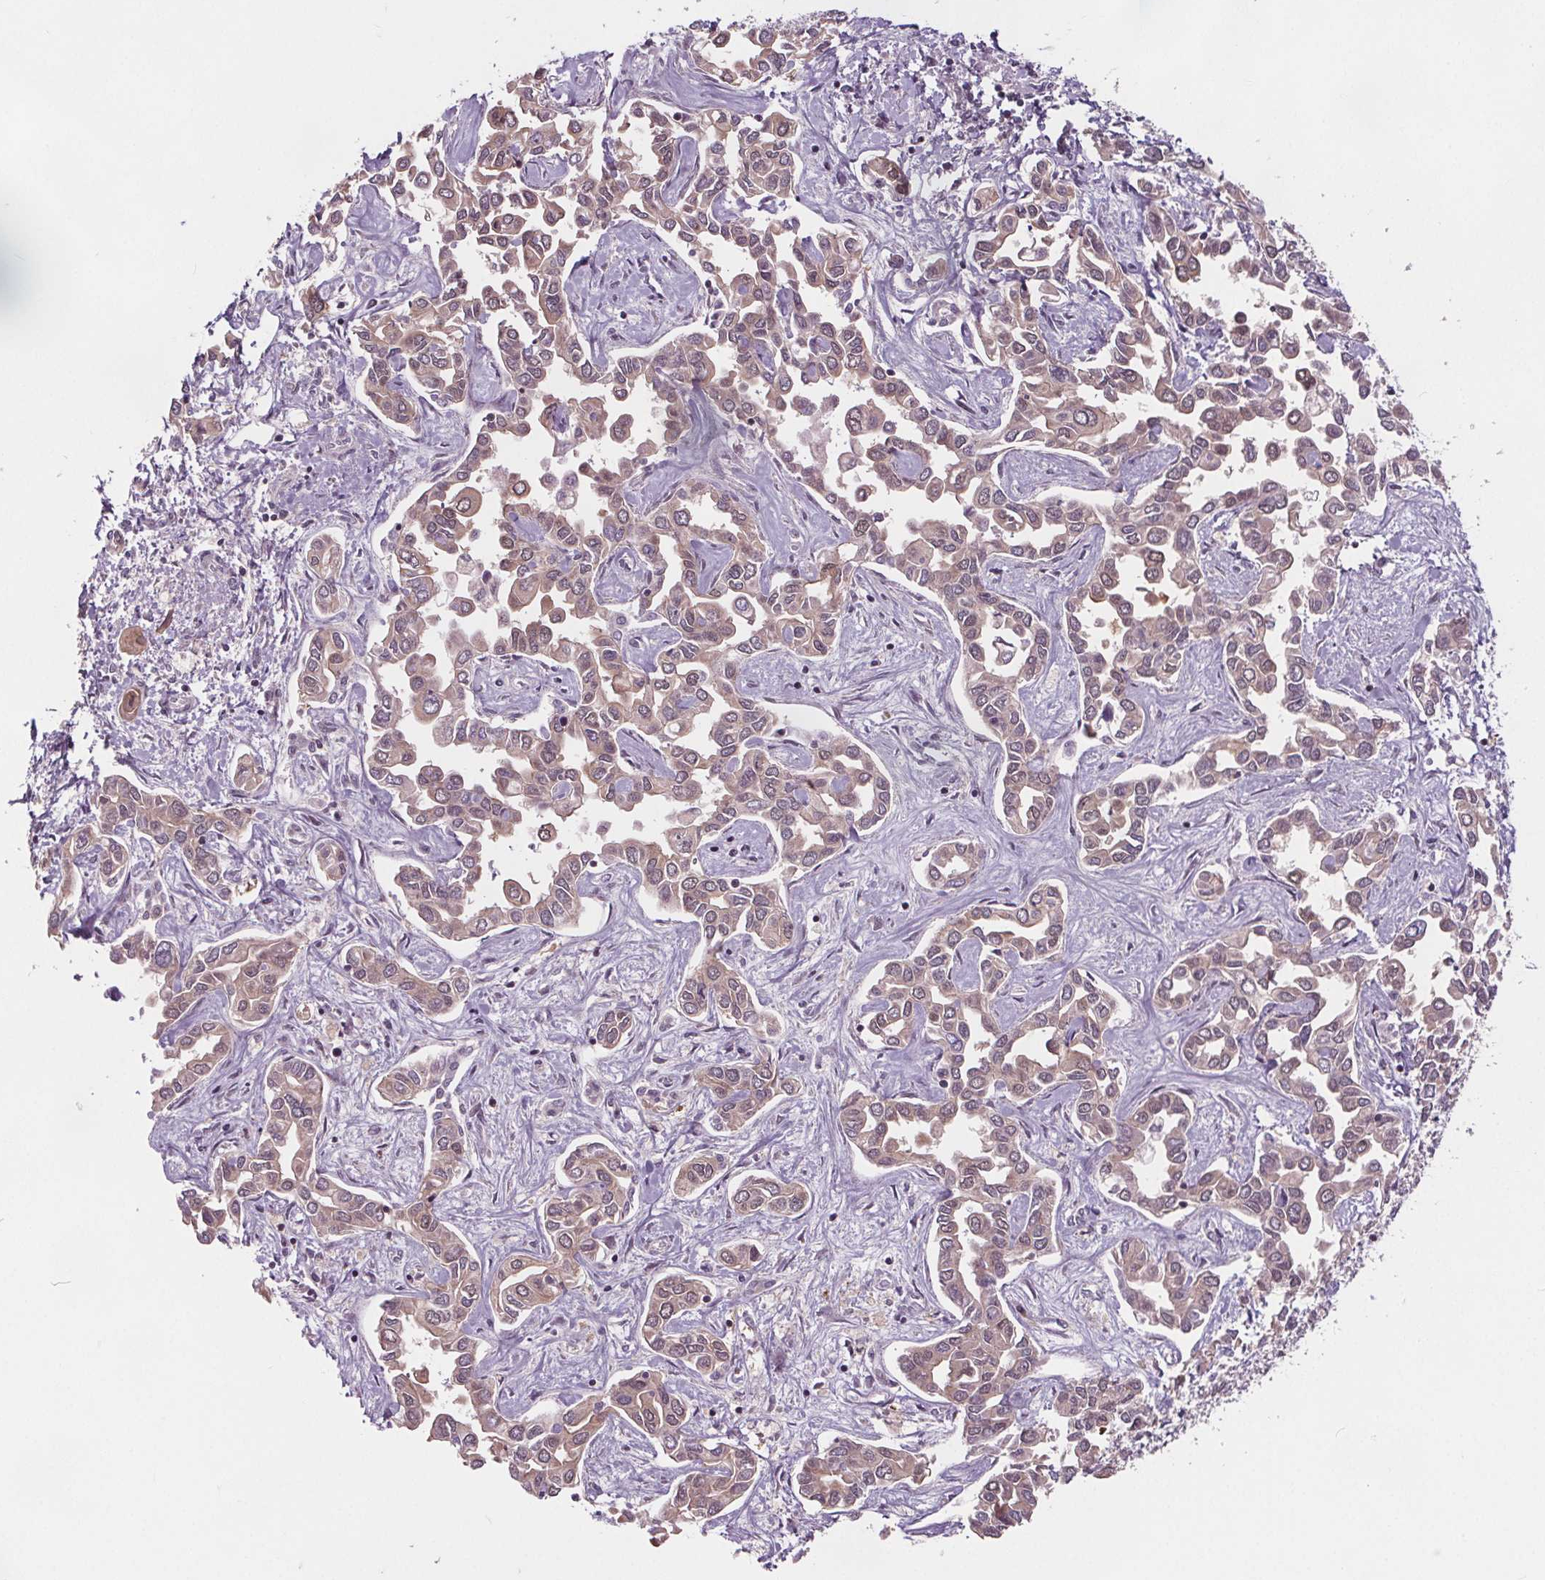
{"staining": {"intensity": "weak", "quantity": ">75%", "location": "cytoplasmic/membranous"}, "tissue": "liver cancer", "cell_type": "Tumor cells", "image_type": "cancer", "snomed": [{"axis": "morphology", "description": "Cholangiocarcinoma"}, {"axis": "topography", "description": "Liver"}], "caption": "Cholangiocarcinoma (liver) stained with a brown dye demonstrates weak cytoplasmic/membranous positive positivity in approximately >75% of tumor cells.", "gene": "HIF1AN", "patient": {"sex": "female", "age": 64}}